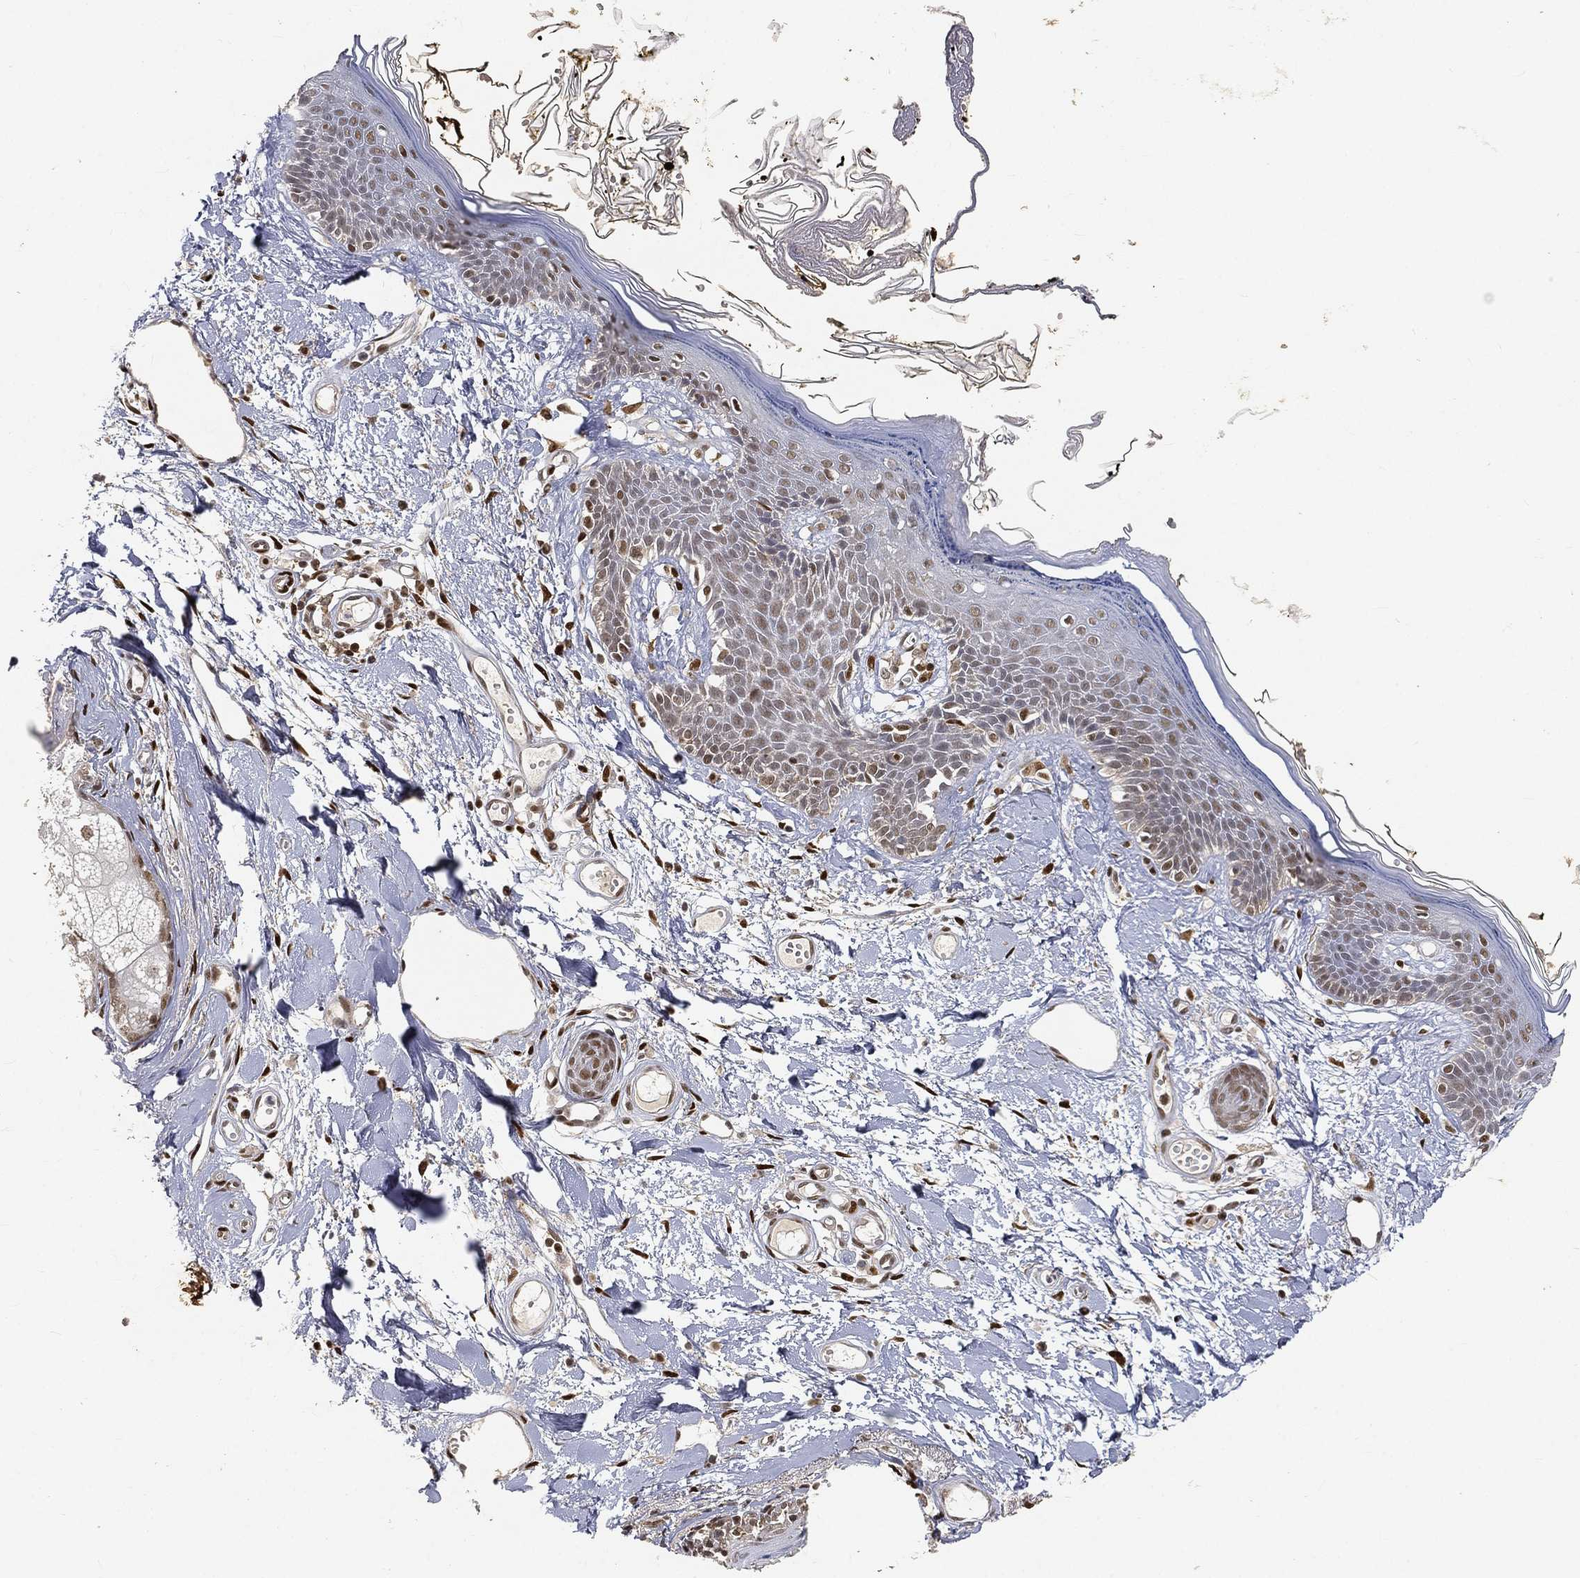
{"staining": {"intensity": "strong", "quantity": "25%-75%", "location": "nuclear"}, "tissue": "skin", "cell_type": "Fibroblasts", "image_type": "normal", "snomed": [{"axis": "morphology", "description": "Normal tissue, NOS"}, {"axis": "topography", "description": "Skin"}], "caption": "Immunohistochemical staining of benign skin exhibits 25%-75% levels of strong nuclear protein positivity in approximately 25%-75% of fibroblasts. The protein is shown in brown color, while the nuclei are stained blue.", "gene": "CRTC3", "patient": {"sex": "male", "age": 76}}